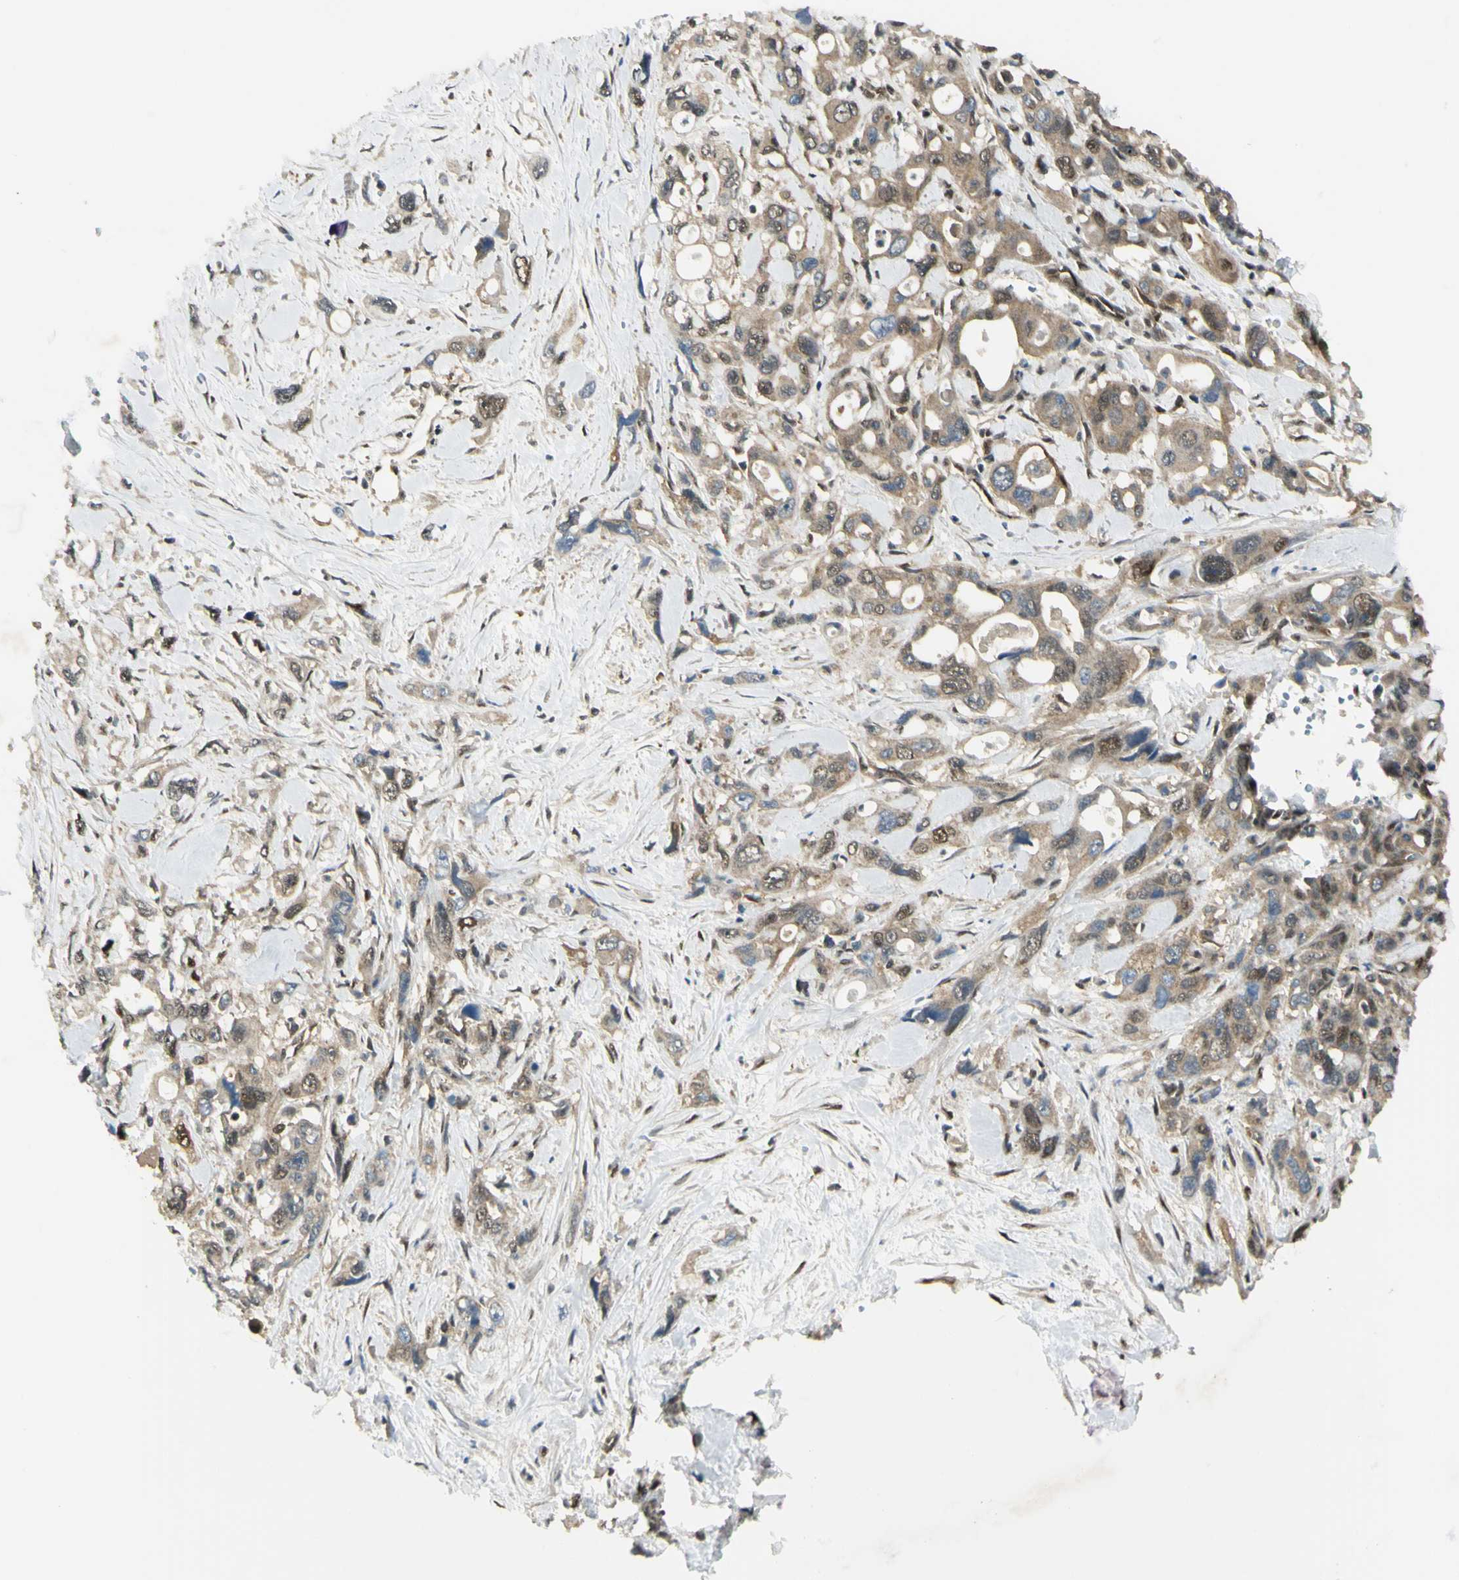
{"staining": {"intensity": "weak", "quantity": ">75%", "location": "cytoplasmic/membranous"}, "tissue": "pancreatic cancer", "cell_type": "Tumor cells", "image_type": "cancer", "snomed": [{"axis": "morphology", "description": "Adenocarcinoma, NOS"}, {"axis": "topography", "description": "Pancreas"}], "caption": "The histopathology image demonstrates a brown stain indicating the presence of a protein in the cytoplasmic/membranous of tumor cells in pancreatic cancer.", "gene": "PSMD5", "patient": {"sex": "male", "age": 46}}